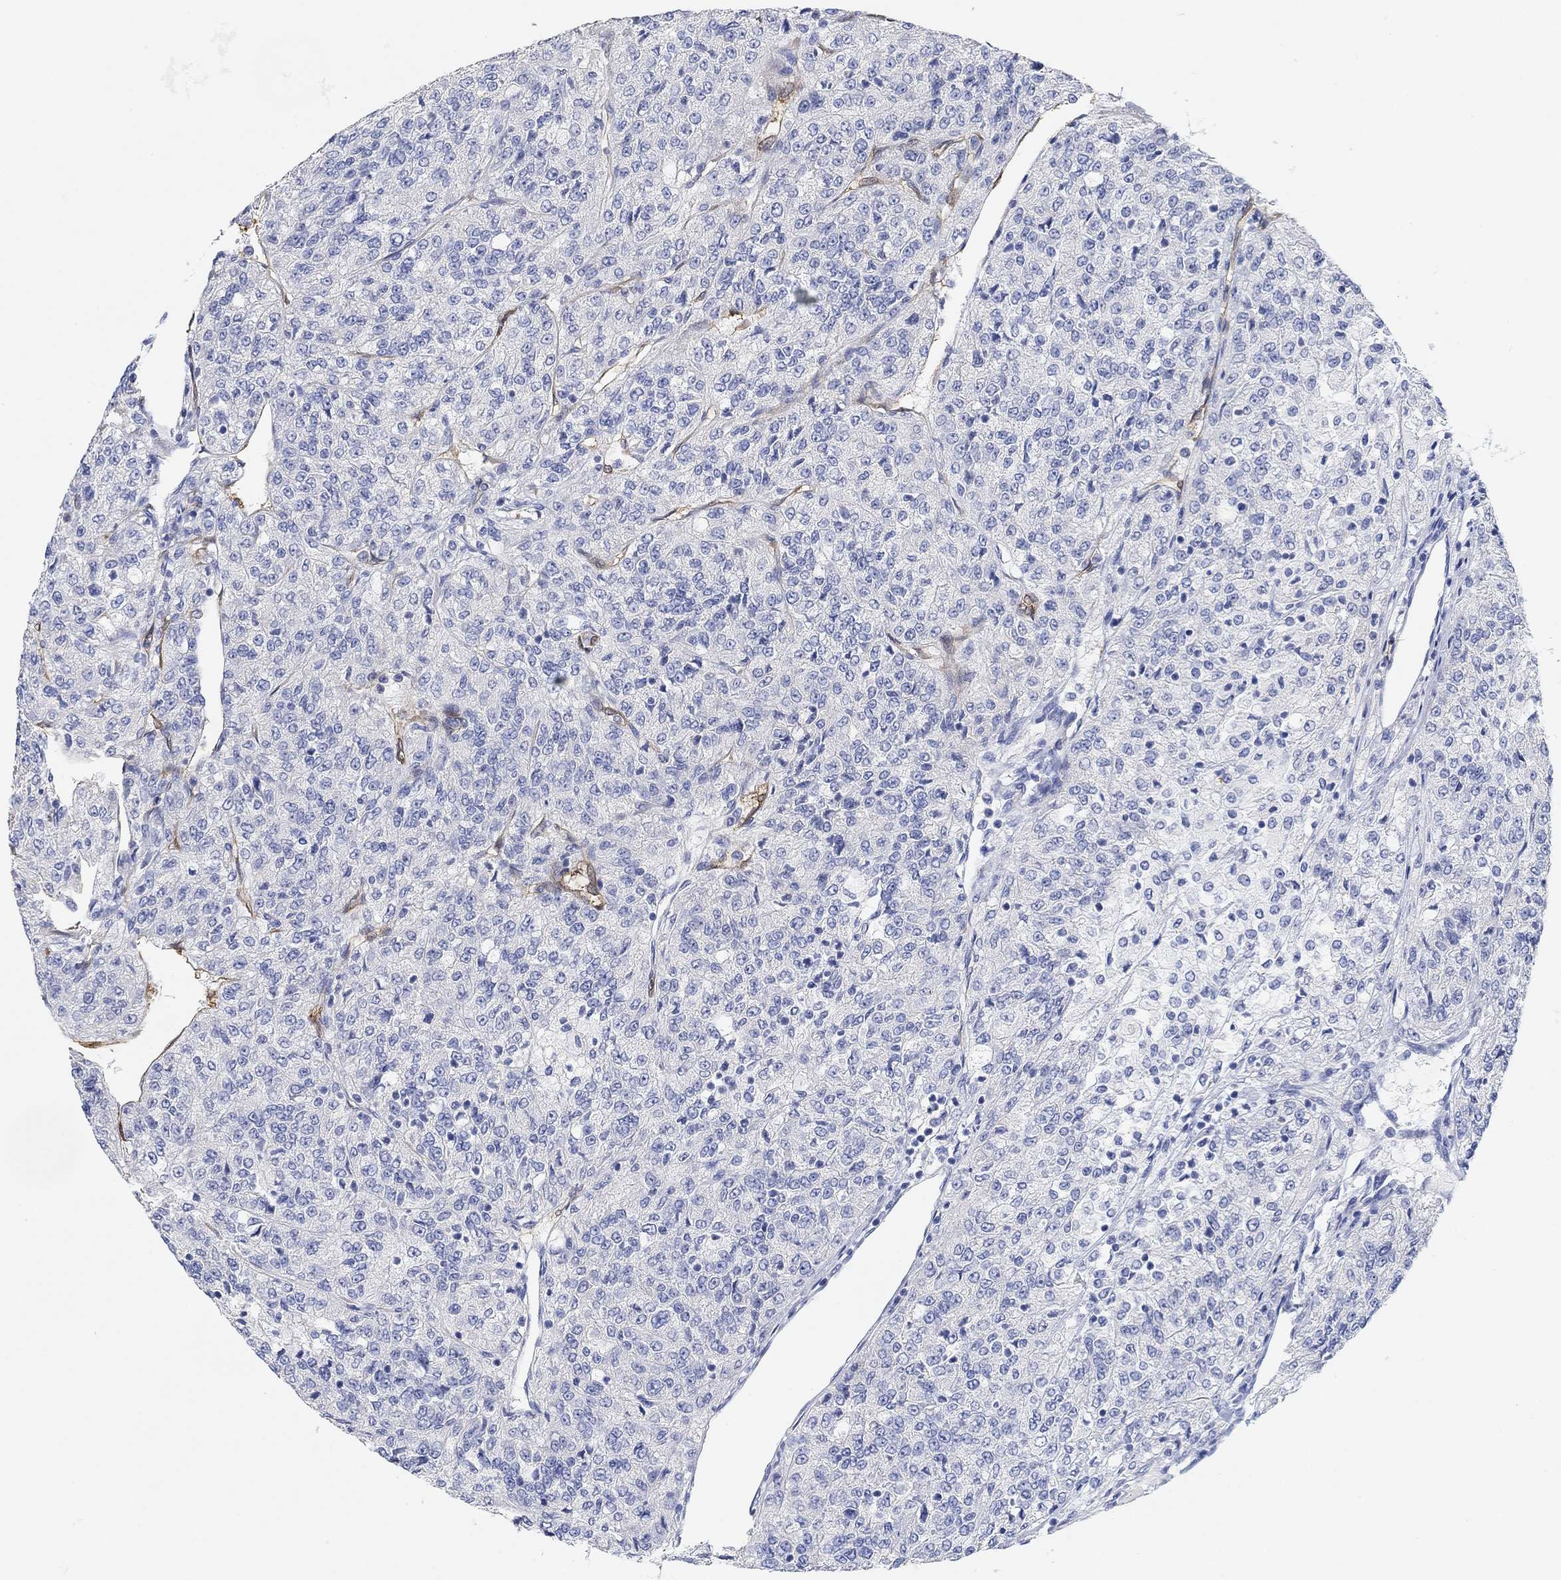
{"staining": {"intensity": "negative", "quantity": "none", "location": "none"}, "tissue": "renal cancer", "cell_type": "Tumor cells", "image_type": "cancer", "snomed": [{"axis": "morphology", "description": "Adenocarcinoma, NOS"}, {"axis": "topography", "description": "Kidney"}], "caption": "This is a photomicrograph of IHC staining of renal cancer (adenocarcinoma), which shows no positivity in tumor cells.", "gene": "VAT1L", "patient": {"sex": "female", "age": 63}}